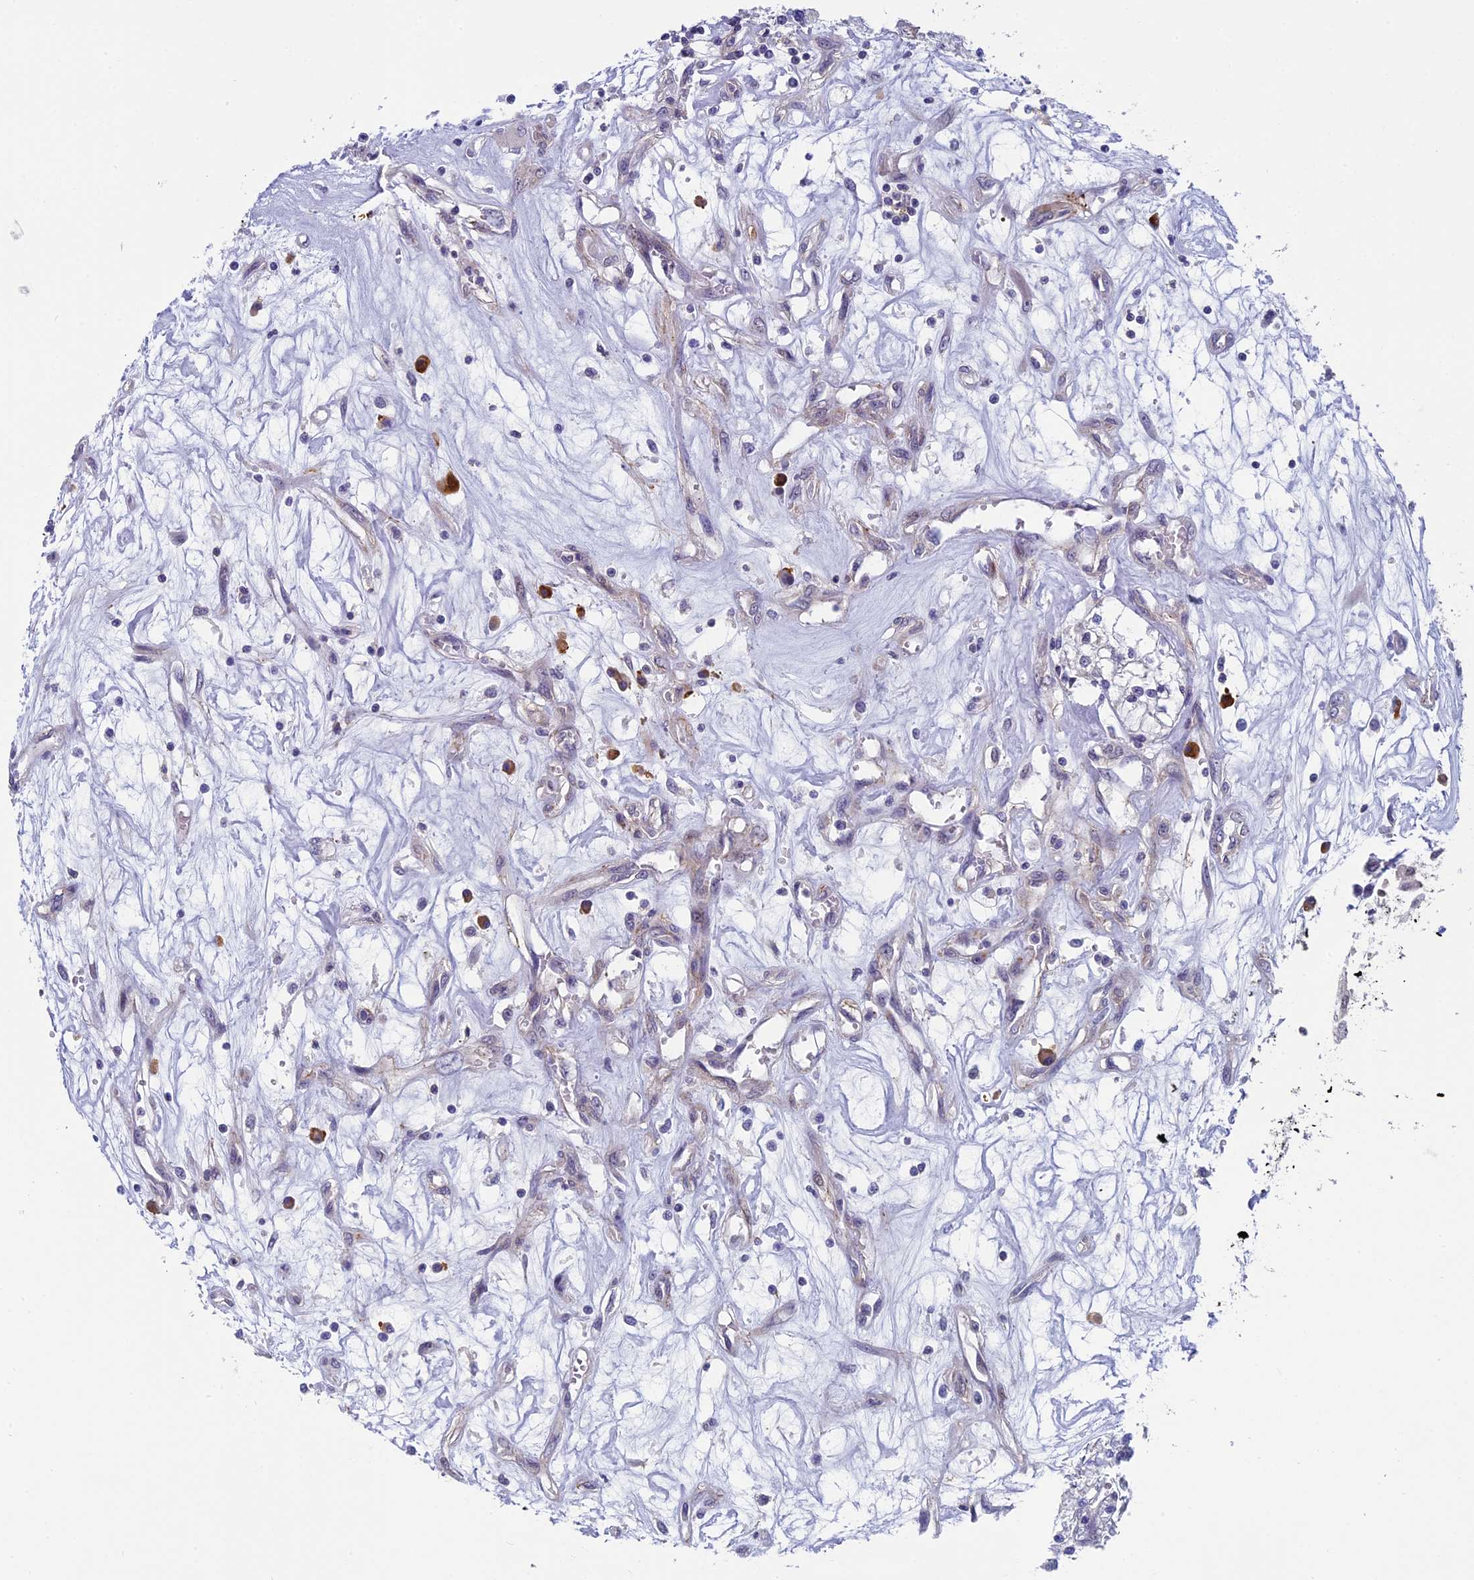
{"staining": {"intensity": "negative", "quantity": "none", "location": "none"}, "tissue": "renal cancer", "cell_type": "Tumor cells", "image_type": "cancer", "snomed": [{"axis": "morphology", "description": "Adenocarcinoma, NOS"}, {"axis": "topography", "description": "Kidney"}], "caption": "High magnification brightfield microscopy of renal cancer stained with DAB (brown) and counterstained with hematoxylin (blue): tumor cells show no significant positivity. Nuclei are stained in blue.", "gene": "CNEP1R1", "patient": {"sex": "female", "age": 59}}